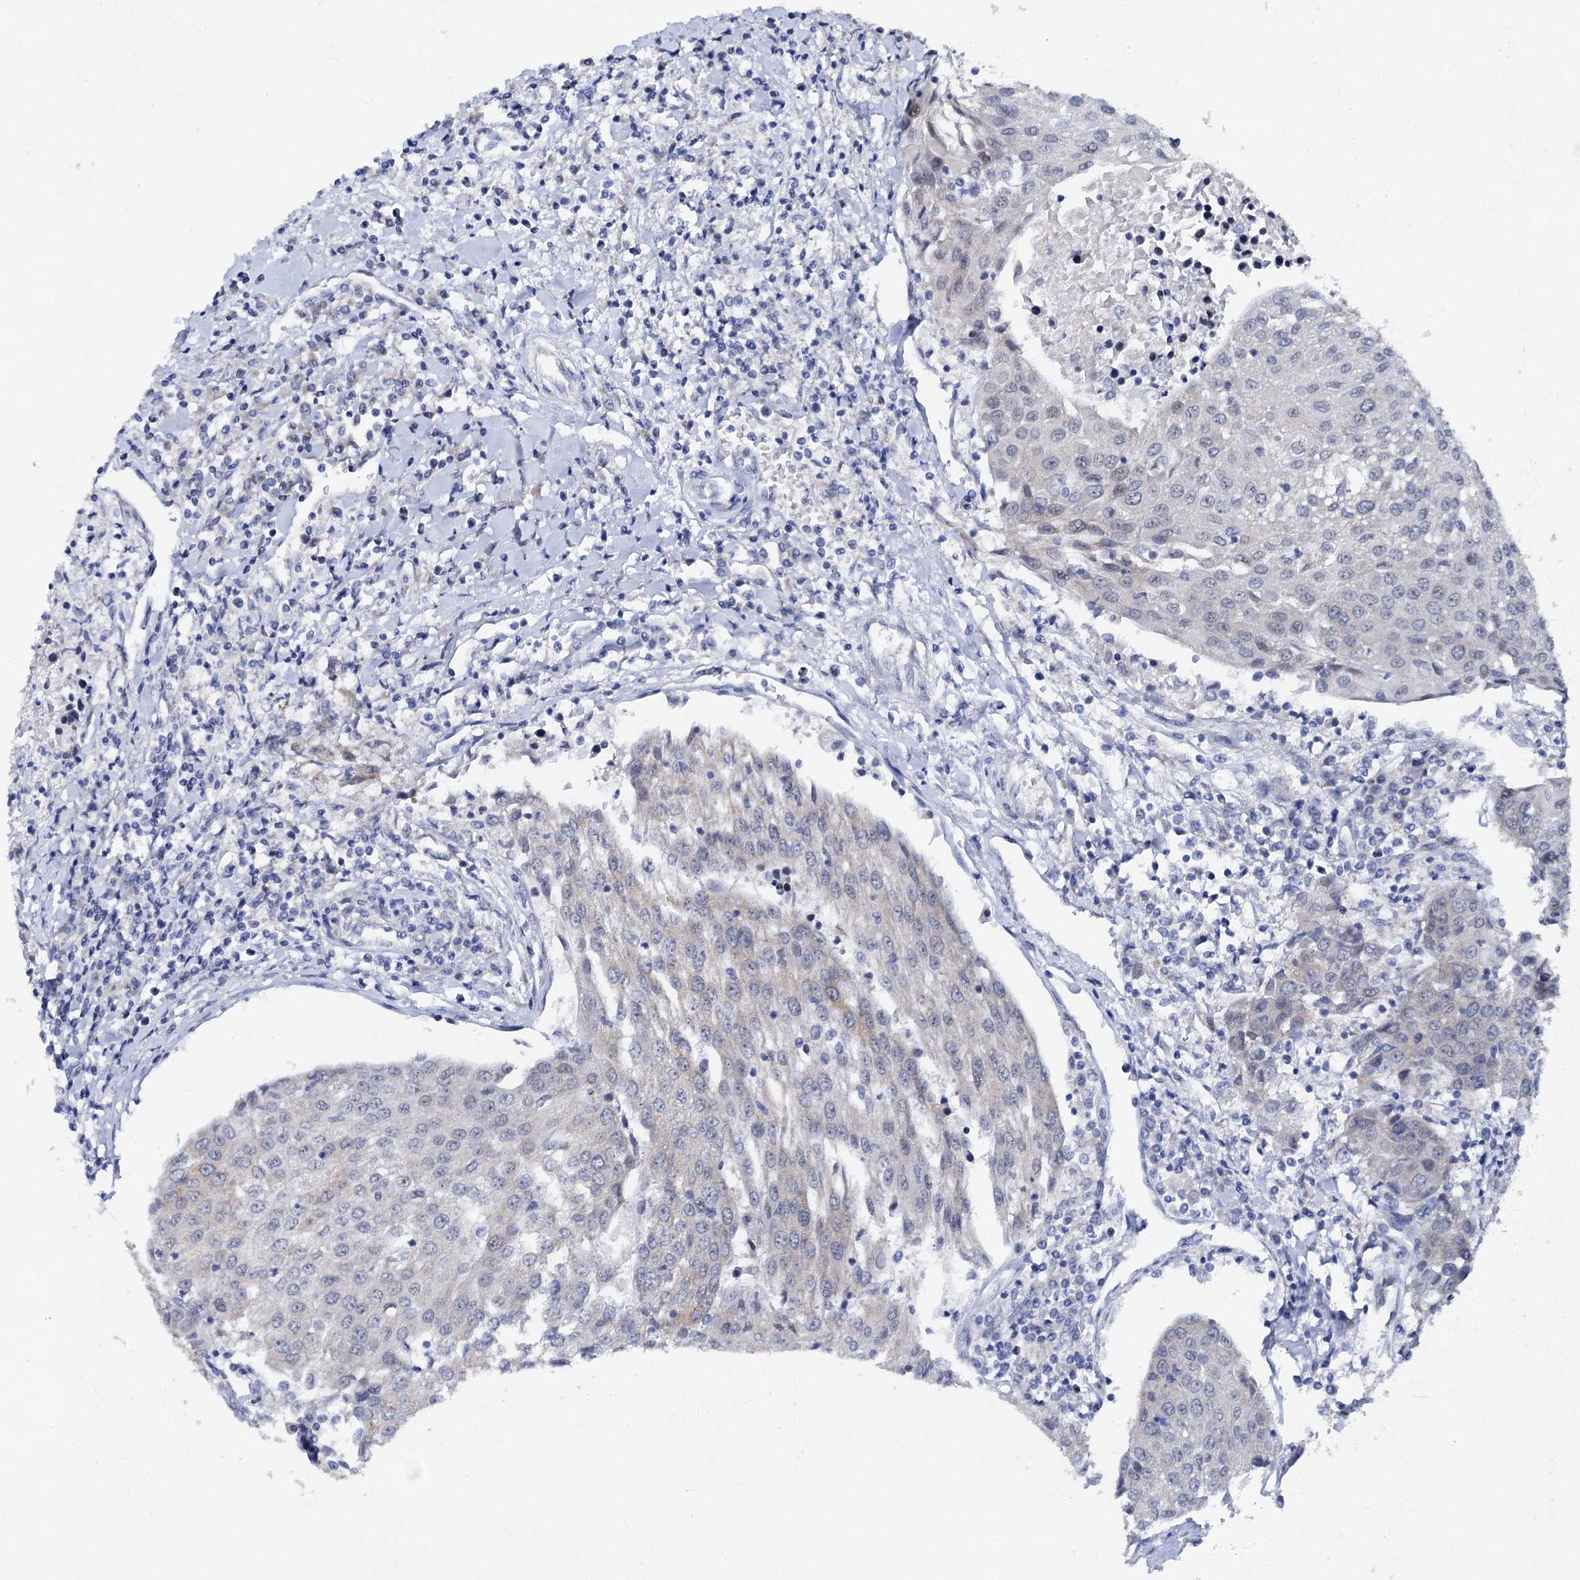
{"staining": {"intensity": "negative", "quantity": "none", "location": "none"}, "tissue": "urothelial cancer", "cell_type": "Tumor cells", "image_type": "cancer", "snomed": [{"axis": "morphology", "description": "Urothelial carcinoma, High grade"}, {"axis": "topography", "description": "Urinary bladder"}], "caption": "Immunohistochemistry image of neoplastic tissue: urothelial carcinoma (high-grade) stained with DAB displays no significant protein staining in tumor cells.", "gene": "CAPRIN2", "patient": {"sex": "female", "age": 85}}